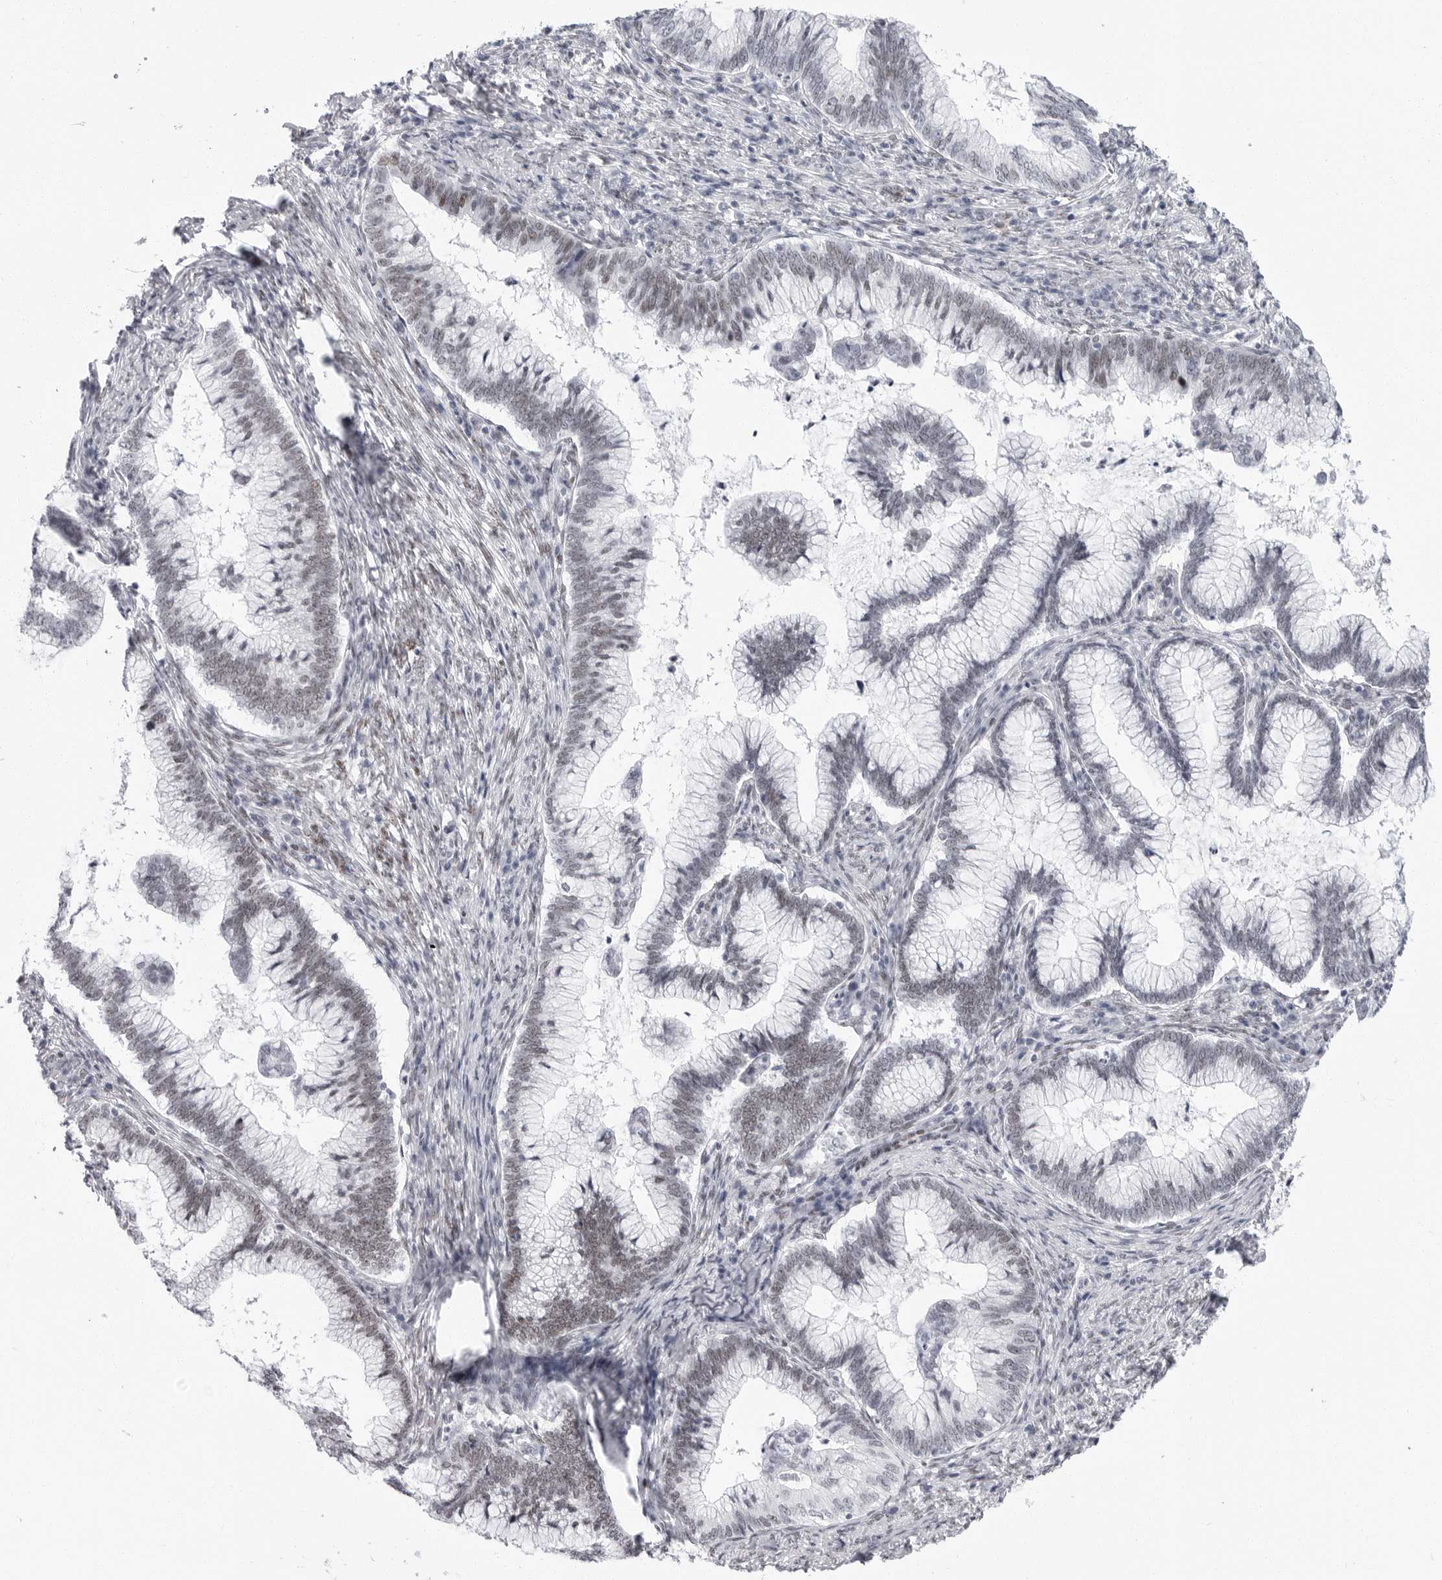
{"staining": {"intensity": "weak", "quantity": "25%-75%", "location": "nuclear"}, "tissue": "cervical cancer", "cell_type": "Tumor cells", "image_type": "cancer", "snomed": [{"axis": "morphology", "description": "Adenocarcinoma, NOS"}, {"axis": "topography", "description": "Cervix"}], "caption": "Cervical cancer (adenocarcinoma) stained with DAB immunohistochemistry (IHC) displays low levels of weak nuclear expression in approximately 25%-75% of tumor cells.", "gene": "VEZF1", "patient": {"sex": "female", "age": 36}}